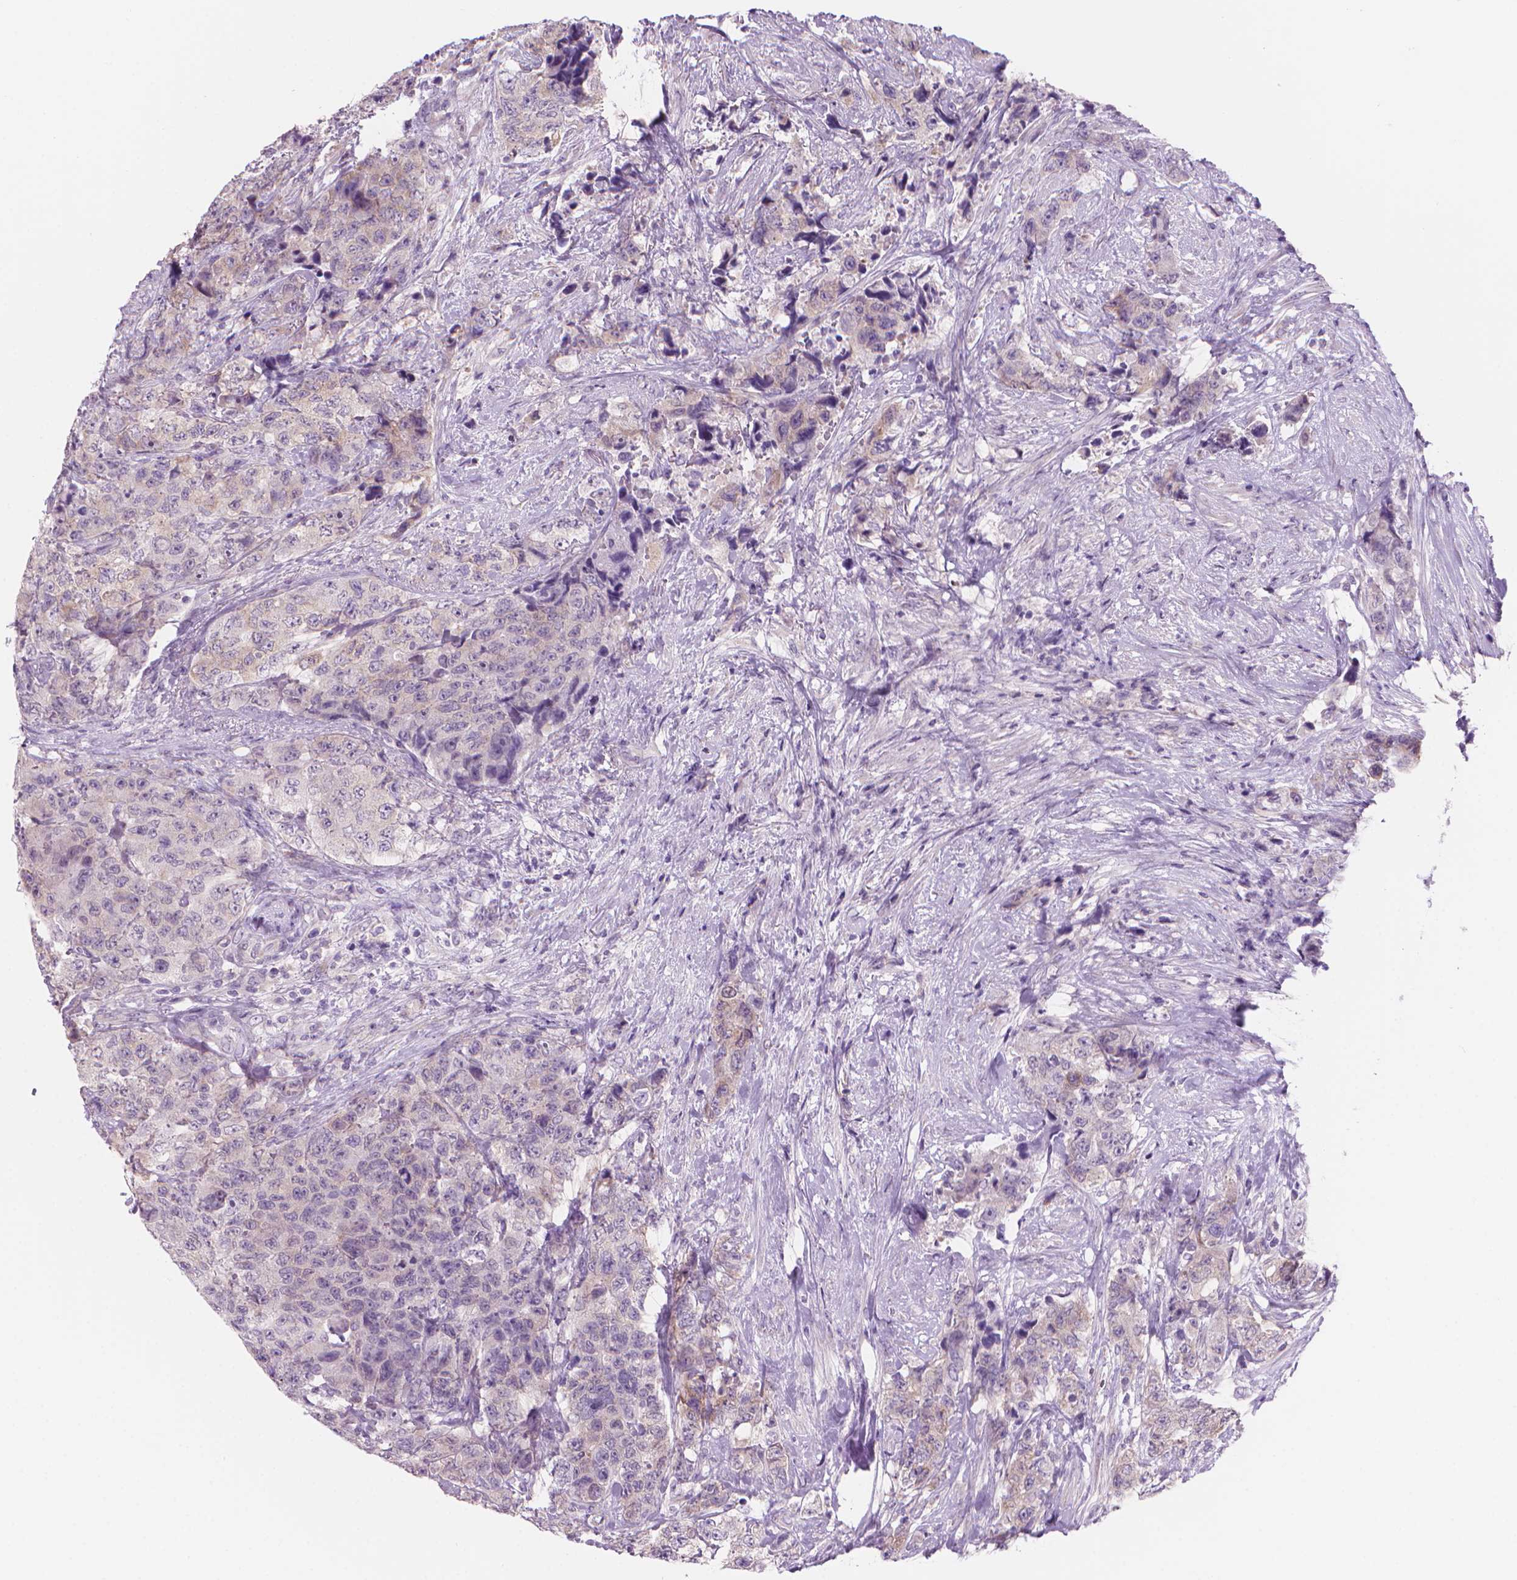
{"staining": {"intensity": "weak", "quantity": "<25%", "location": "cytoplasmic/membranous"}, "tissue": "urothelial cancer", "cell_type": "Tumor cells", "image_type": "cancer", "snomed": [{"axis": "morphology", "description": "Urothelial carcinoma, High grade"}, {"axis": "topography", "description": "Urinary bladder"}], "caption": "The histopathology image shows no significant positivity in tumor cells of urothelial cancer. (Immunohistochemistry, brightfield microscopy, high magnification).", "gene": "ENSG00000187186", "patient": {"sex": "female", "age": 78}}